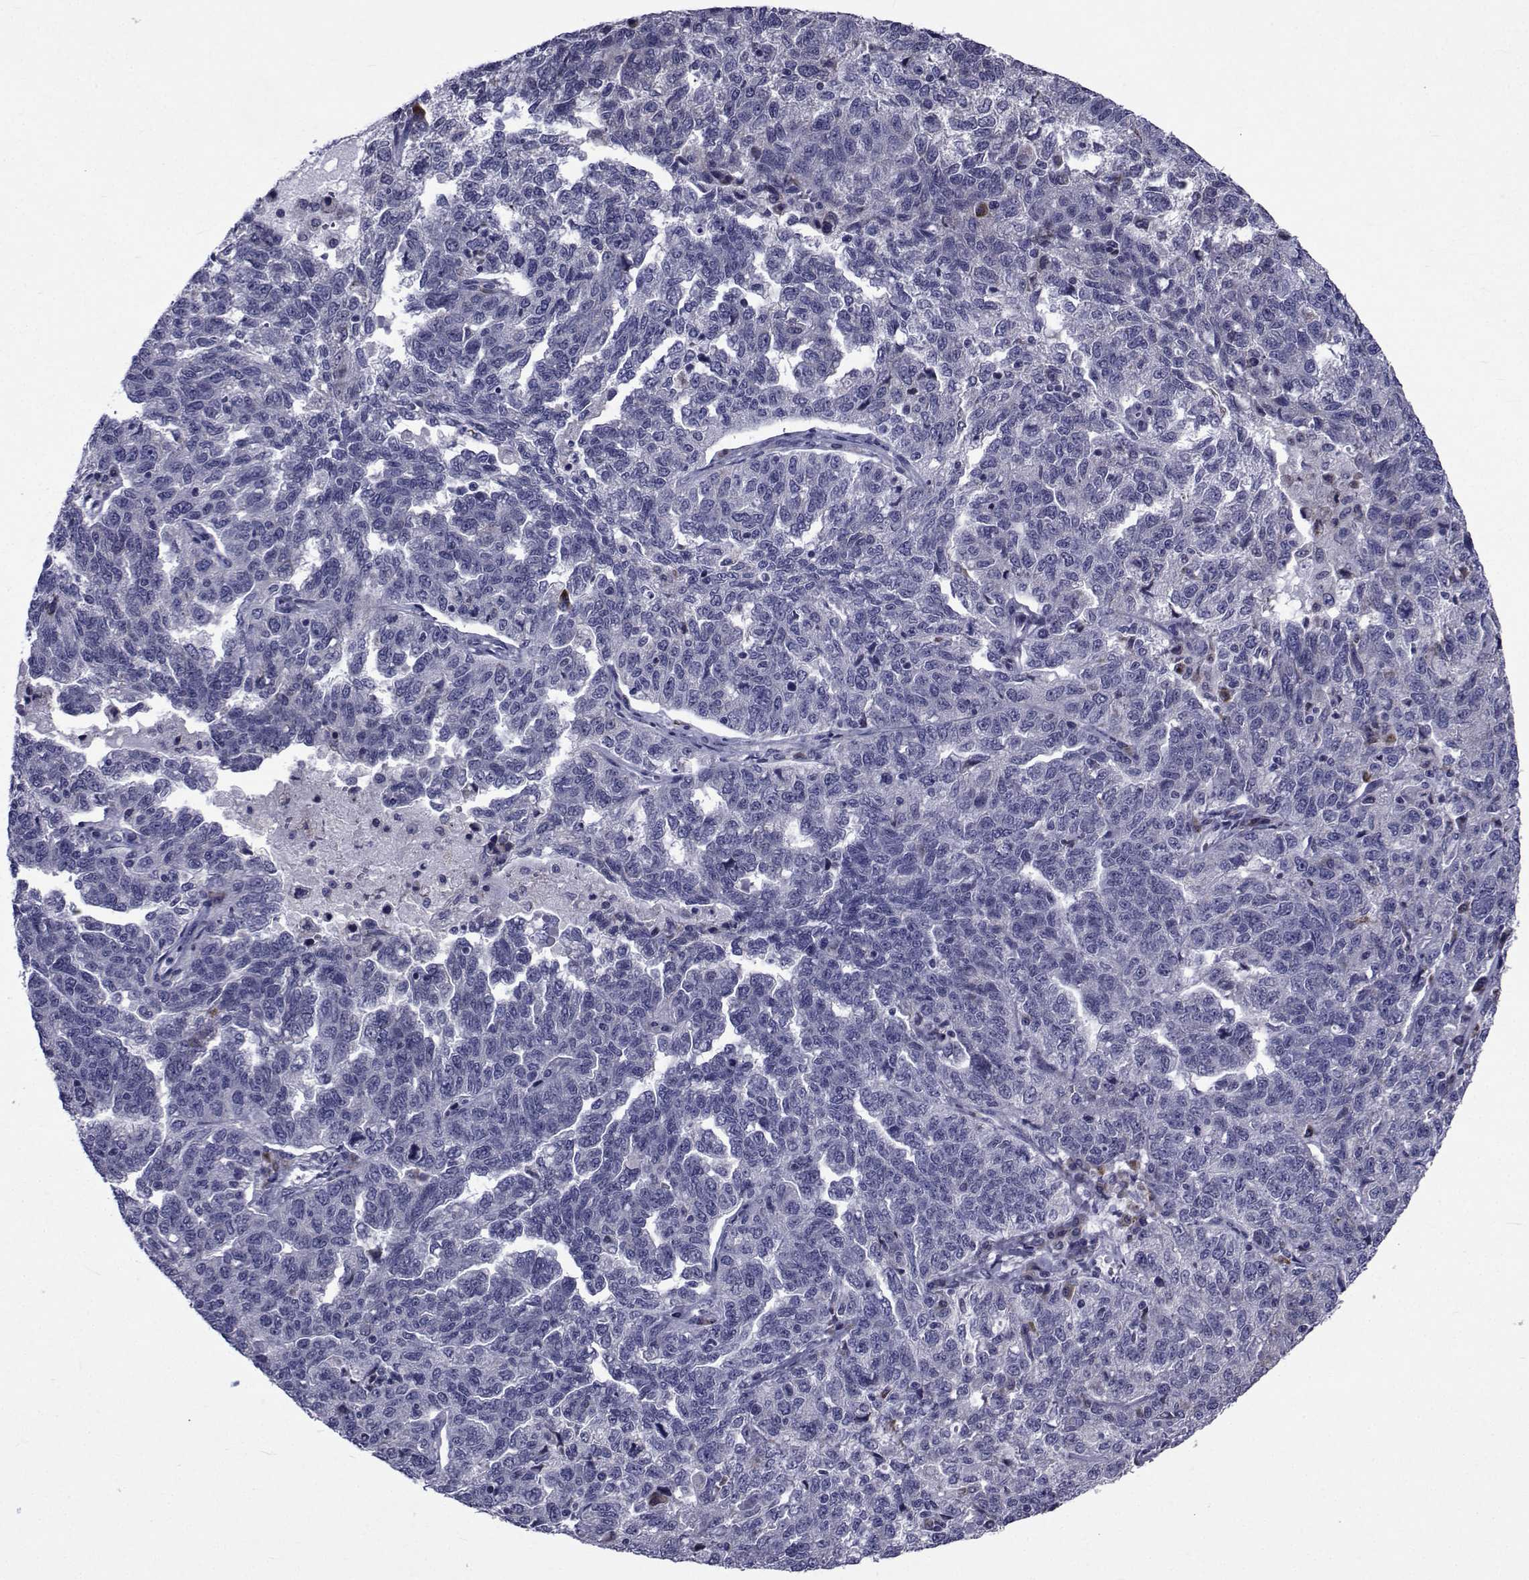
{"staining": {"intensity": "negative", "quantity": "none", "location": "none"}, "tissue": "ovarian cancer", "cell_type": "Tumor cells", "image_type": "cancer", "snomed": [{"axis": "morphology", "description": "Cystadenocarcinoma, serous, NOS"}, {"axis": "topography", "description": "Ovary"}], "caption": "High power microscopy image of an immunohistochemistry photomicrograph of ovarian cancer, revealing no significant staining in tumor cells.", "gene": "ROPN1", "patient": {"sex": "female", "age": 71}}